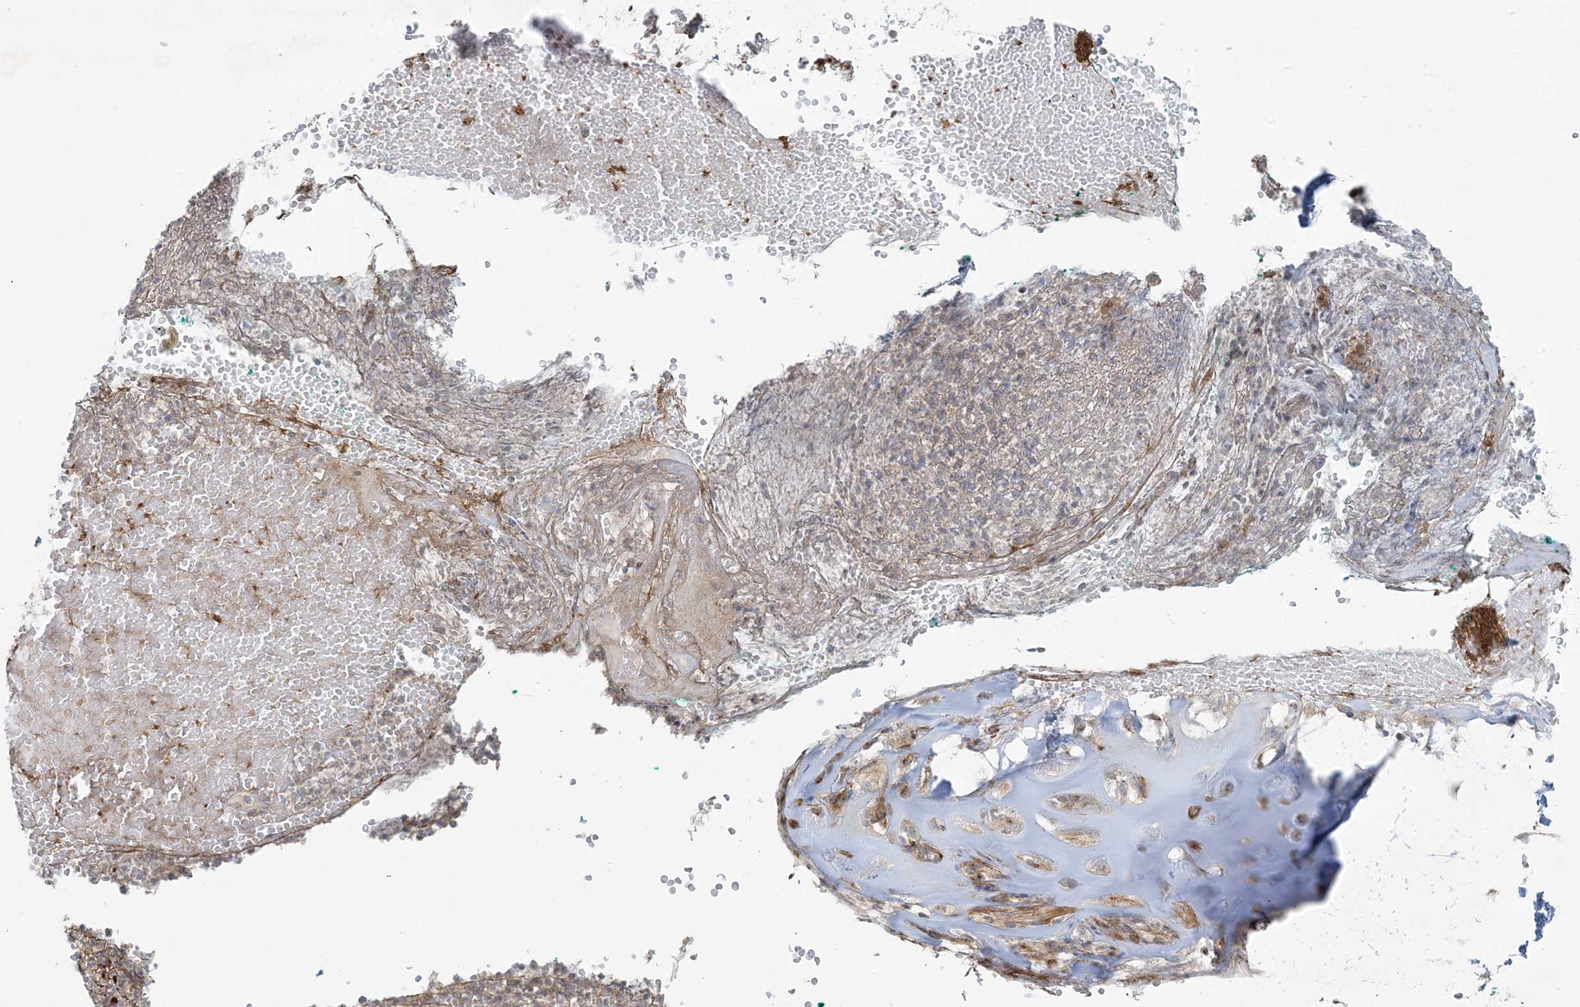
{"staining": {"intensity": "moderate", "quantity": ">75%", "location": "cytoplasmic/membranous"}, "tissue": "soft tissue", "cell_type": "Chondrocytes", "image_type": "normal", "snomed": [{"axis": "morphology", "description": "Normal tissue, NOS"}, {"axis": "morphology", "description": "Basal cell carcinoma"}, {"axis": "topography", "description": "Cartilage tissue"}, {"axis": "topography", "description": "Nasopharynx"}, {"axis": "topography", "description": "Oral tissue"}], "caption": "Soft tissue stained with a brown dye displays moderate cytoplasmic/membranous positive expression in about >75% of chondrocytes.", "gene": "PIK3R4", "patient": {"sex": "female", "age": 77}}